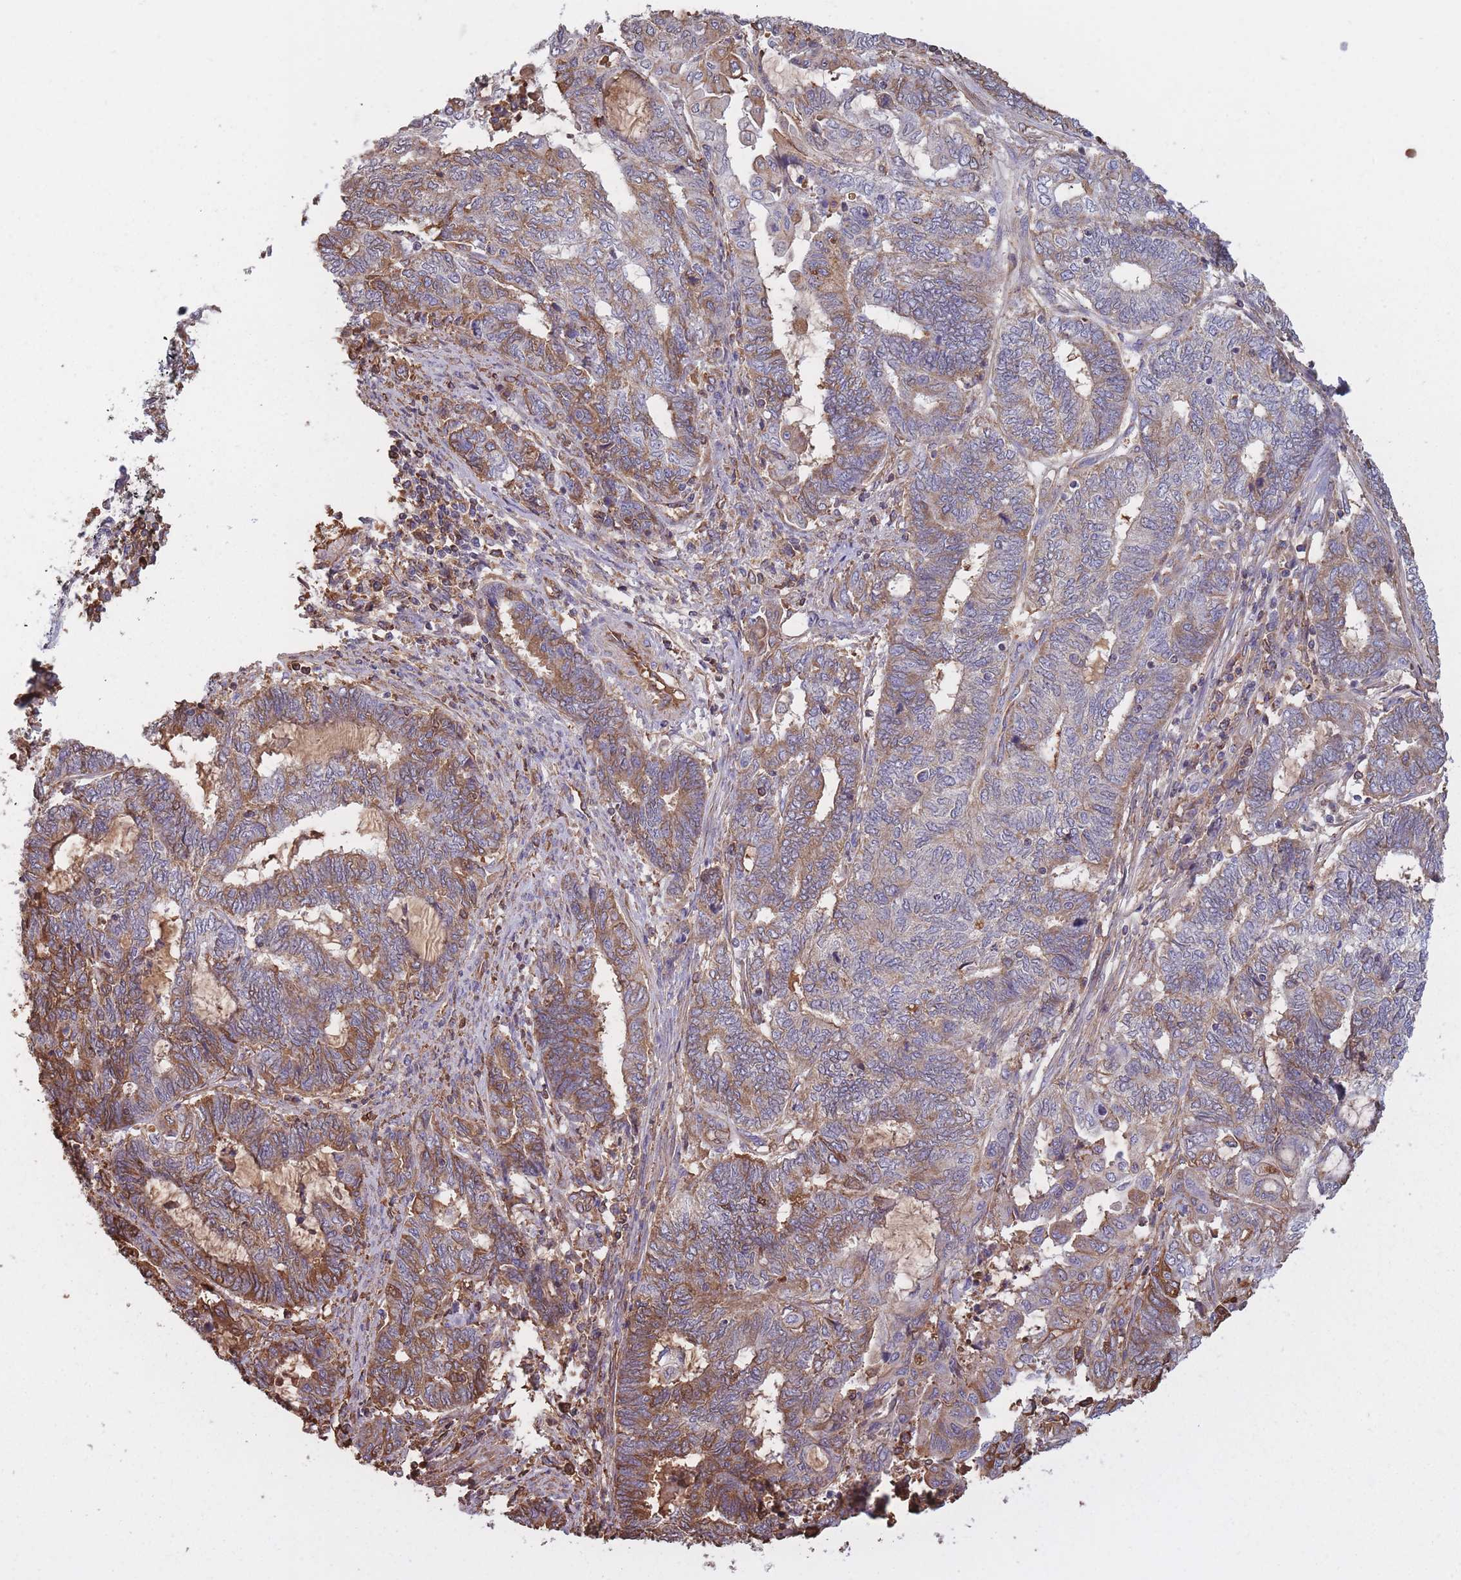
{"staining": {"intensity": "moderate", "quantity": "25%-75%", "location": "cytoplasmic/membranous"}, "tissue": "endometrial cancer", "cell_type": "Tumor cells", "image_type": "cancer", "snomed": [{"axis": "morphology", "description": "Adenocarcinoma, NOS"}, {"axis": "topography", "description": "Uterus"}, {"axis": "topography", "description": "Endometrium"}], "caption": "Immunohistochemical staining of endometrial cancer (adenocarcinoma) reveals moderate cytoplasmic/membranous protein expression in about 25%-75% of tumor cells.", "gene": "KAT2A", "patient": {"sex": "female", "age": 70}}